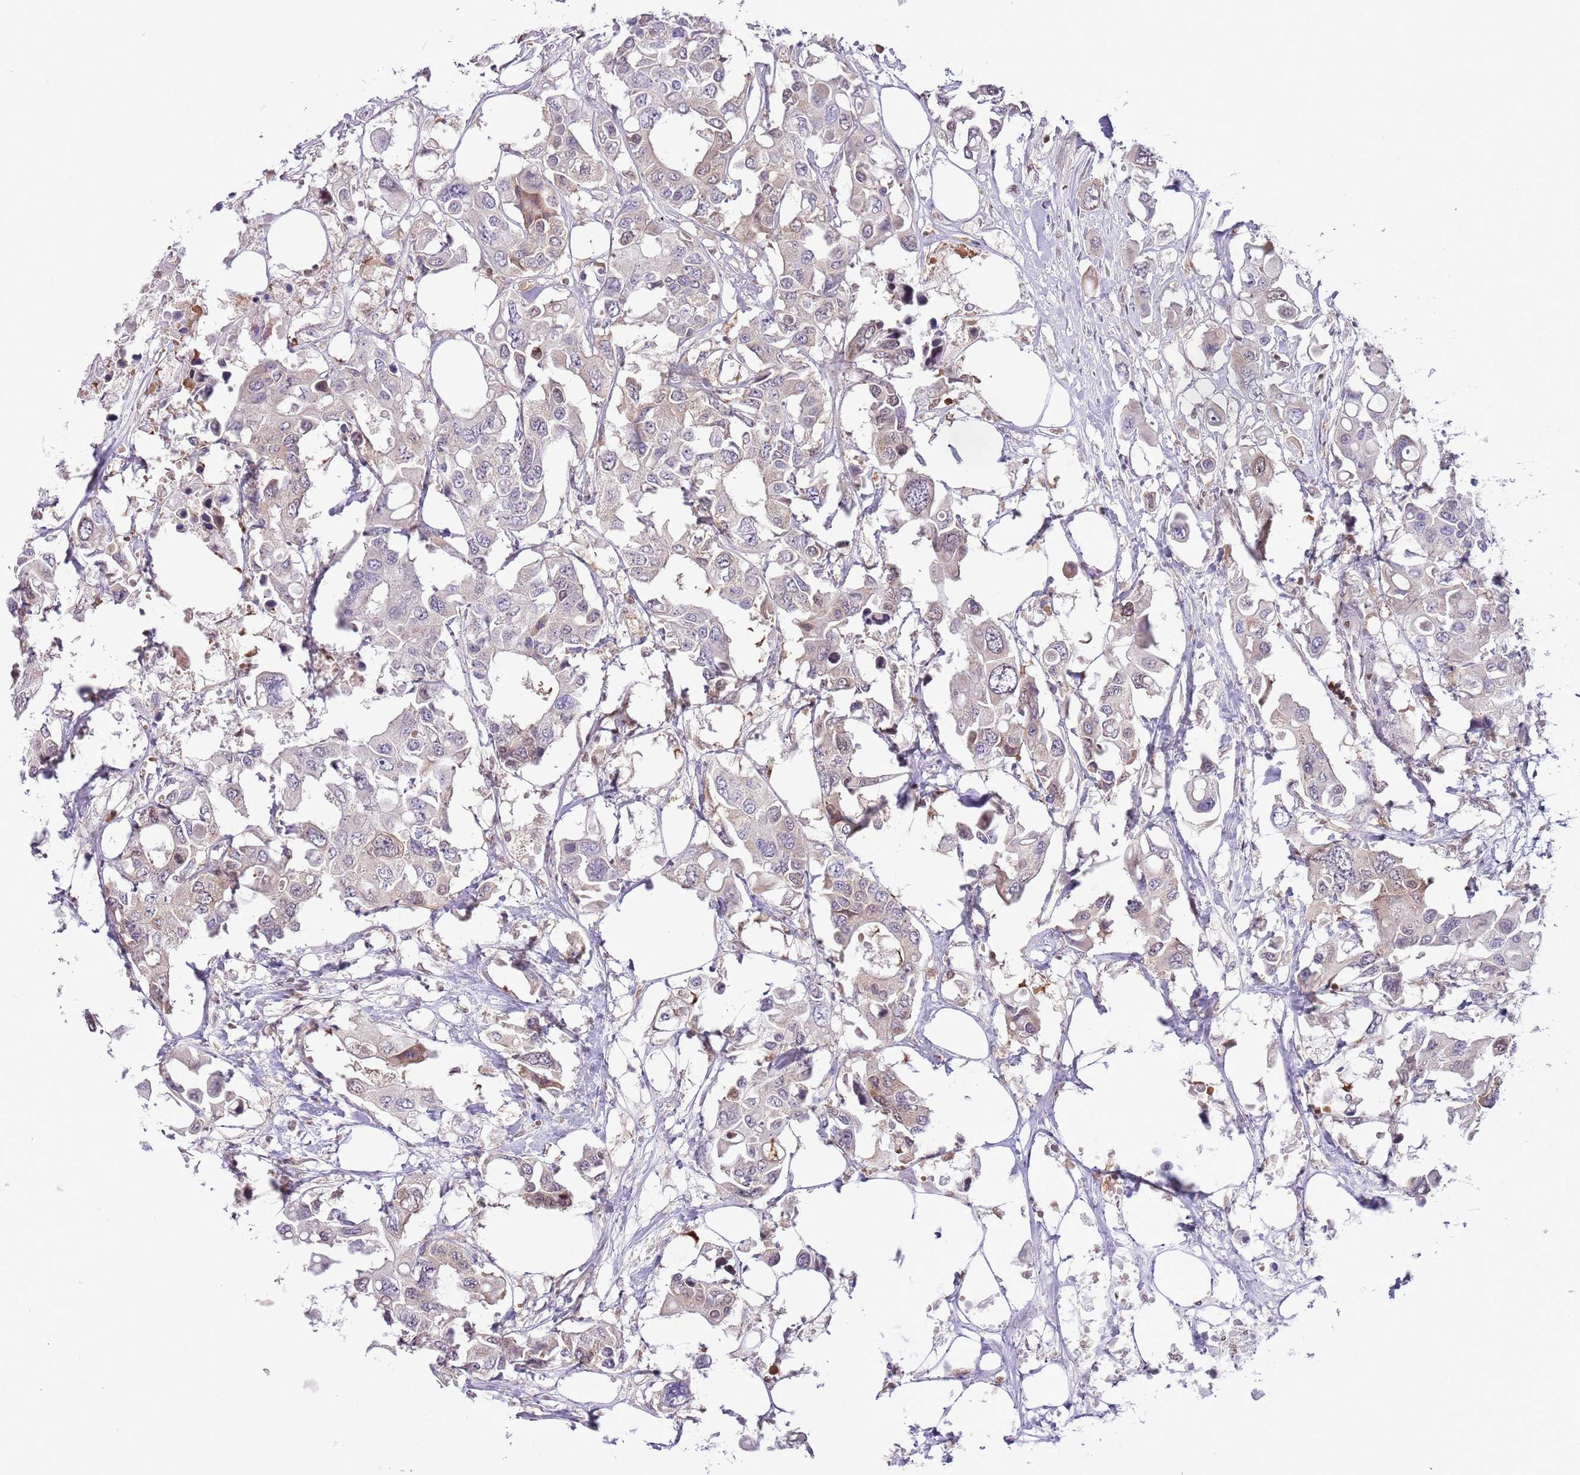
{"staining": {"intensity": "negative", "quantity": "none", "location": "none"}, "tissue": "colorectal cancer", "cell_type": "Tumor cells", "image_type": "cancer", "snomed": [{"axis": "morphology", "description": "Adenocarcinoma, NOS"}, {"axis": "topography", "description": "Colon"}], "caption": "Immunohistochemical staining of colorectal cancer reveals no significant positivity in tumor cells.", "gene": "SELENOH", "patient": {"sex": "male", "age": 77}}